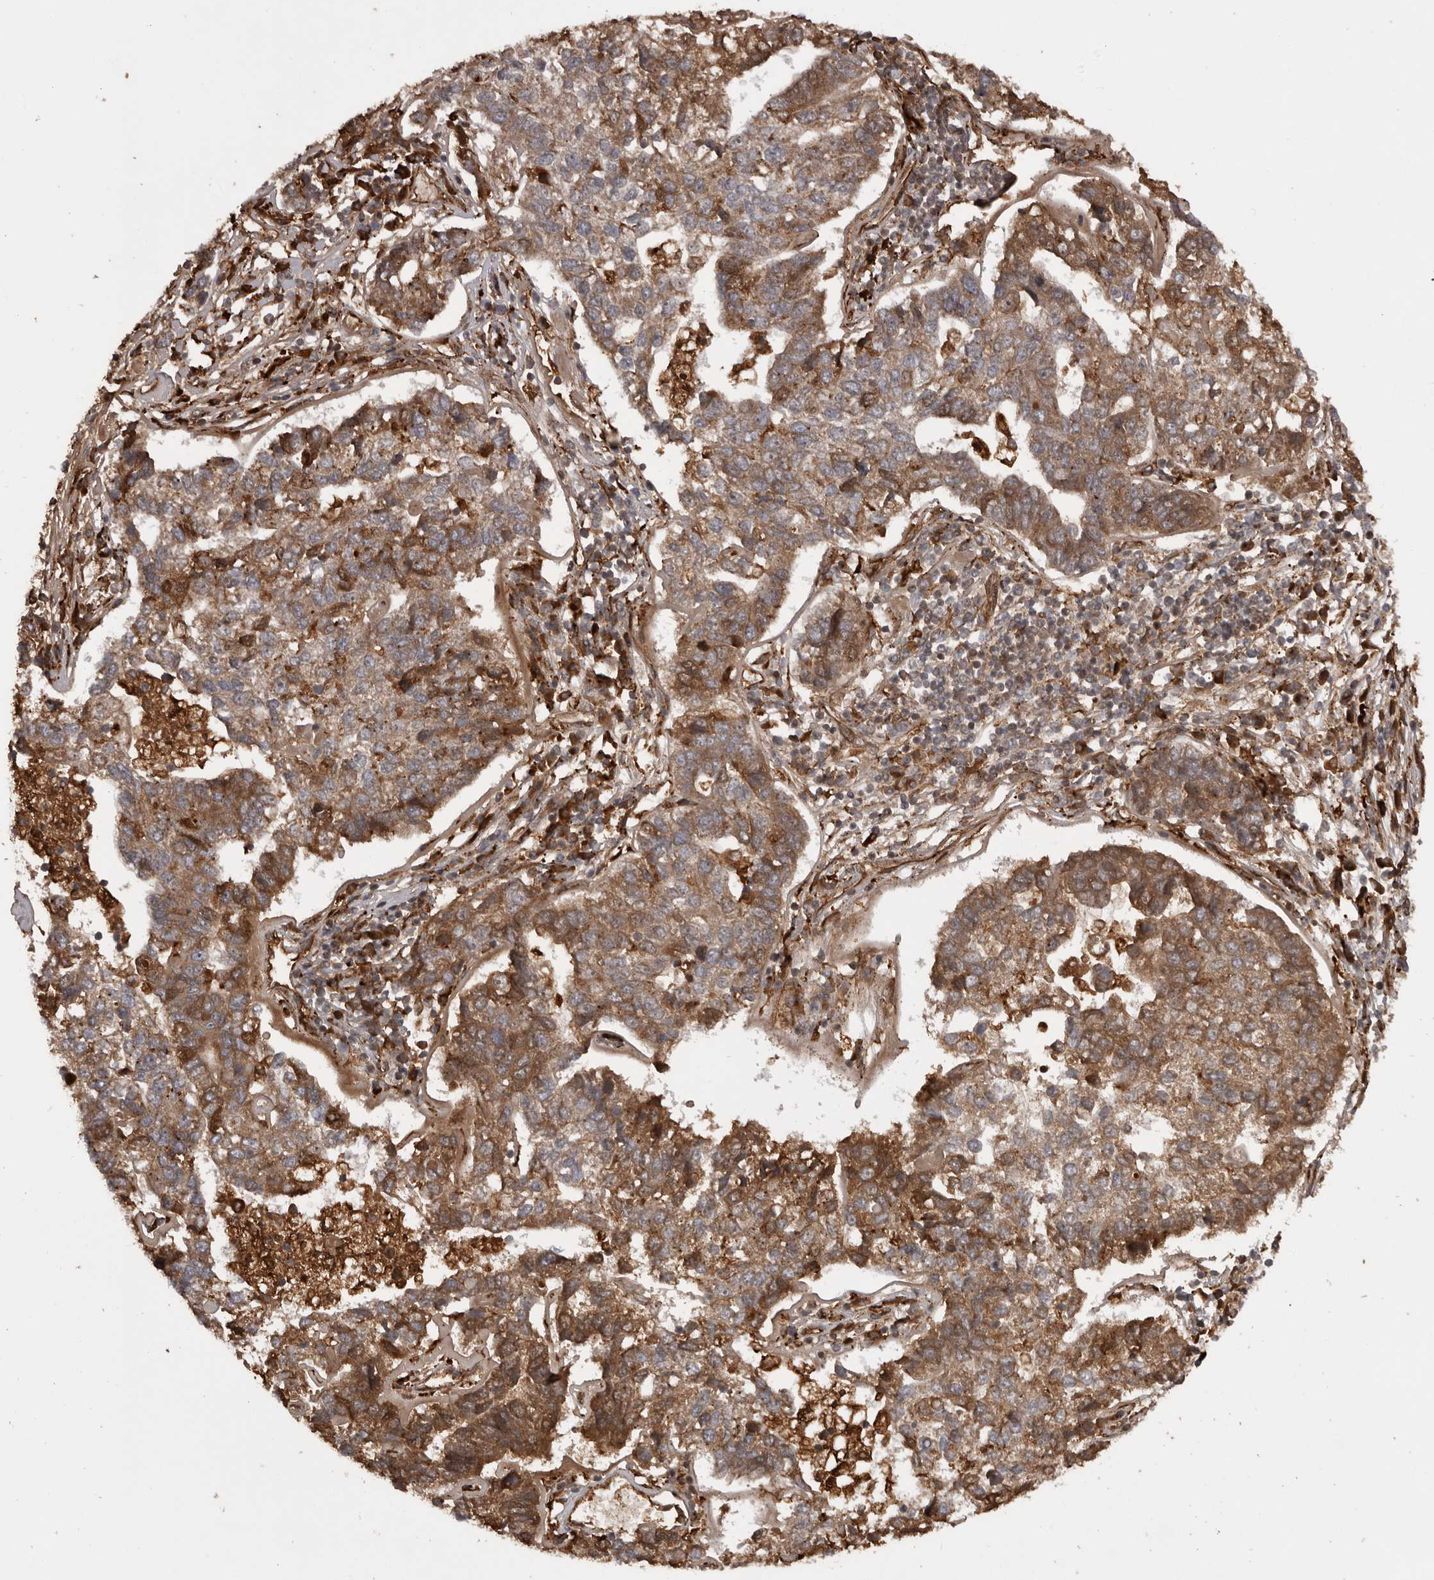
{"staining": {"intensity": "moderate", "quantity": ">75%", "location": "cytoplasmic/membranous"}, "tissue": "pancreatic cancer", "cell_type": "Tumor cells", "image_type": "cancer", "snomed": [{"axis": "morphology", "description": "Adenocarcinoma, NOS"}, {"axis": "topography", "description": "Pancreas"}], "caption": "Pancreatic cancer stained with immunohistochemistry (IHC) demonstrates moderate cytoplasmic/membranous staining in about >75% of tumor cells.", "gene": "RAB3GAP2", "patient": {"sex": "female", "age": 61}}